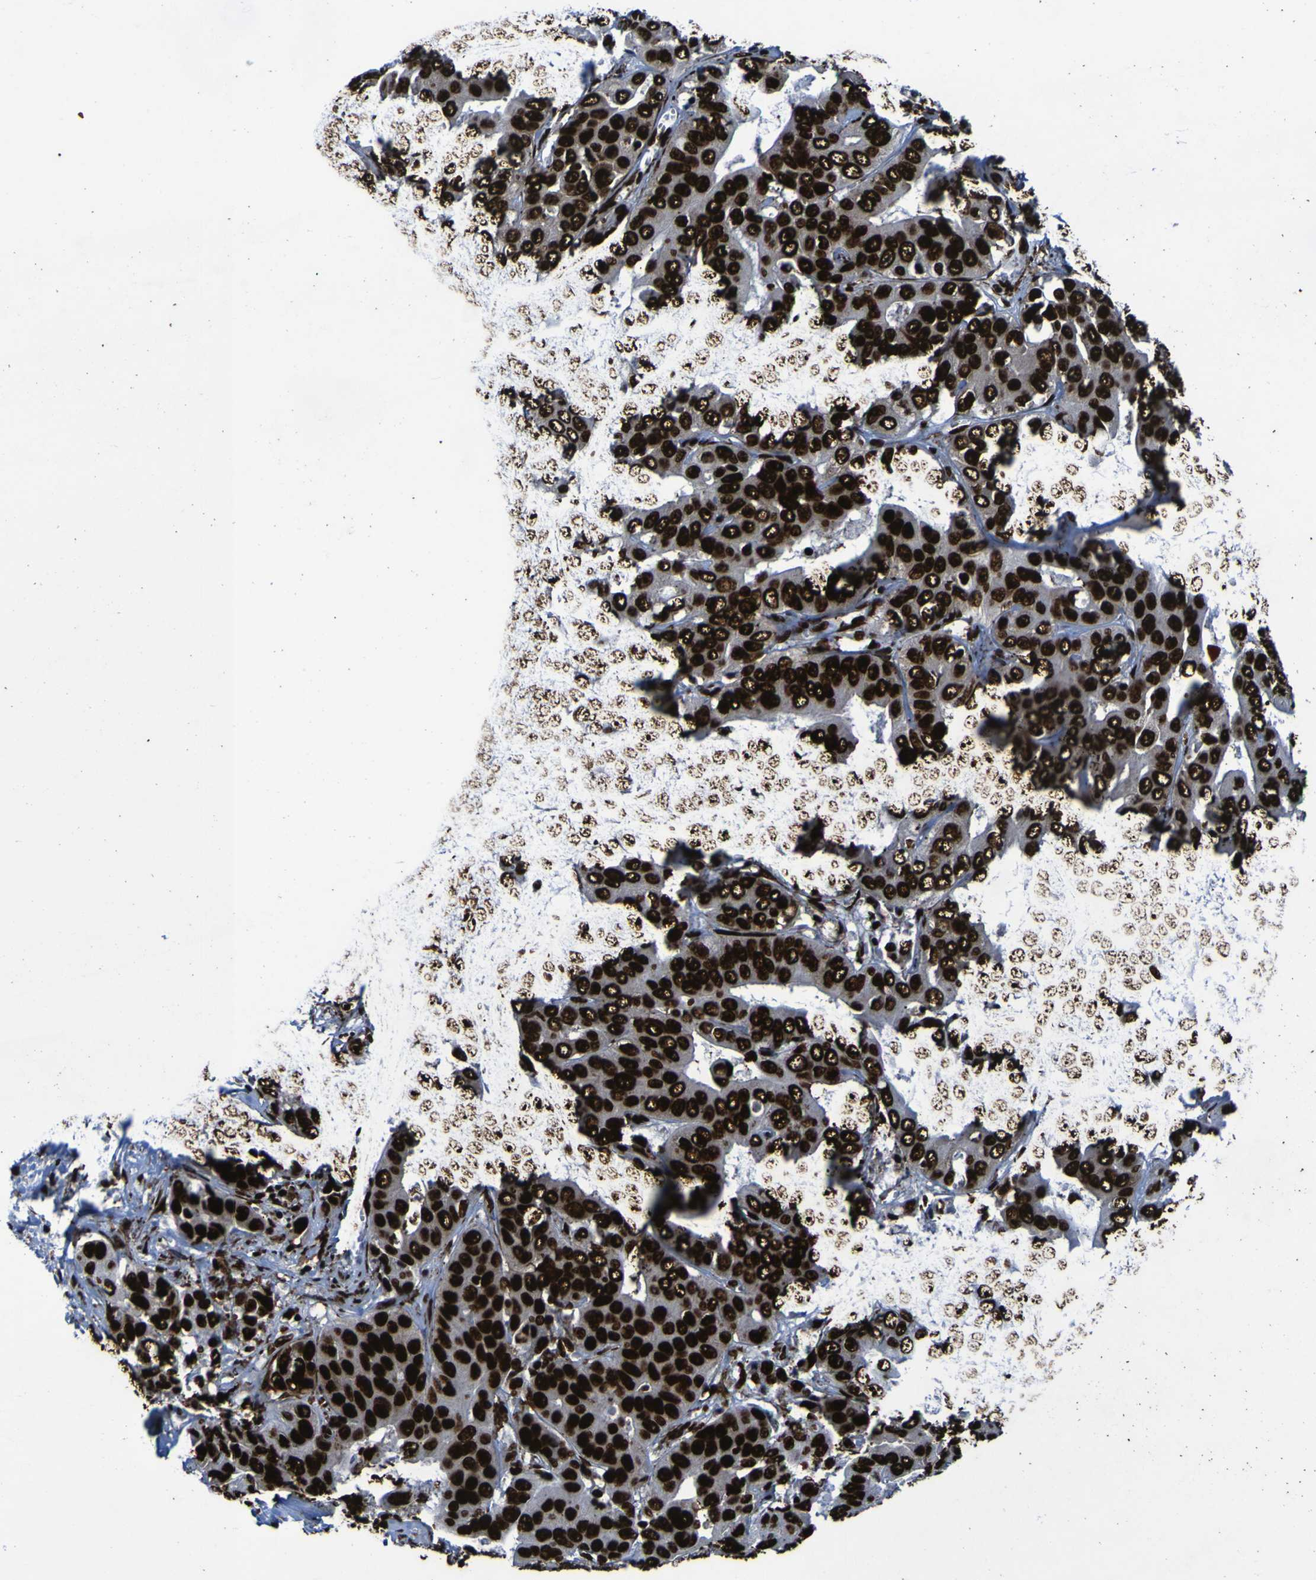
{"staining": {"intensity": "strong", "quantity": ">75%", "location": "nuclear"}, "tissue": "liver cancer", "cell_type": "Tumor cells", "image_type": "cancer", "snomed": [{"axis": "morphology", "description": "Cholangiocarcinoma"}, {"axis": "topography", "description": "Liver"}], "caption": "Human liver cholangiocarcinoma stained with a brown dye displays strong nuclear positive expression in approximately >75% of tumor cells.", "gene": "NPM1", "patient": {"sex": "female", "age": 52}}